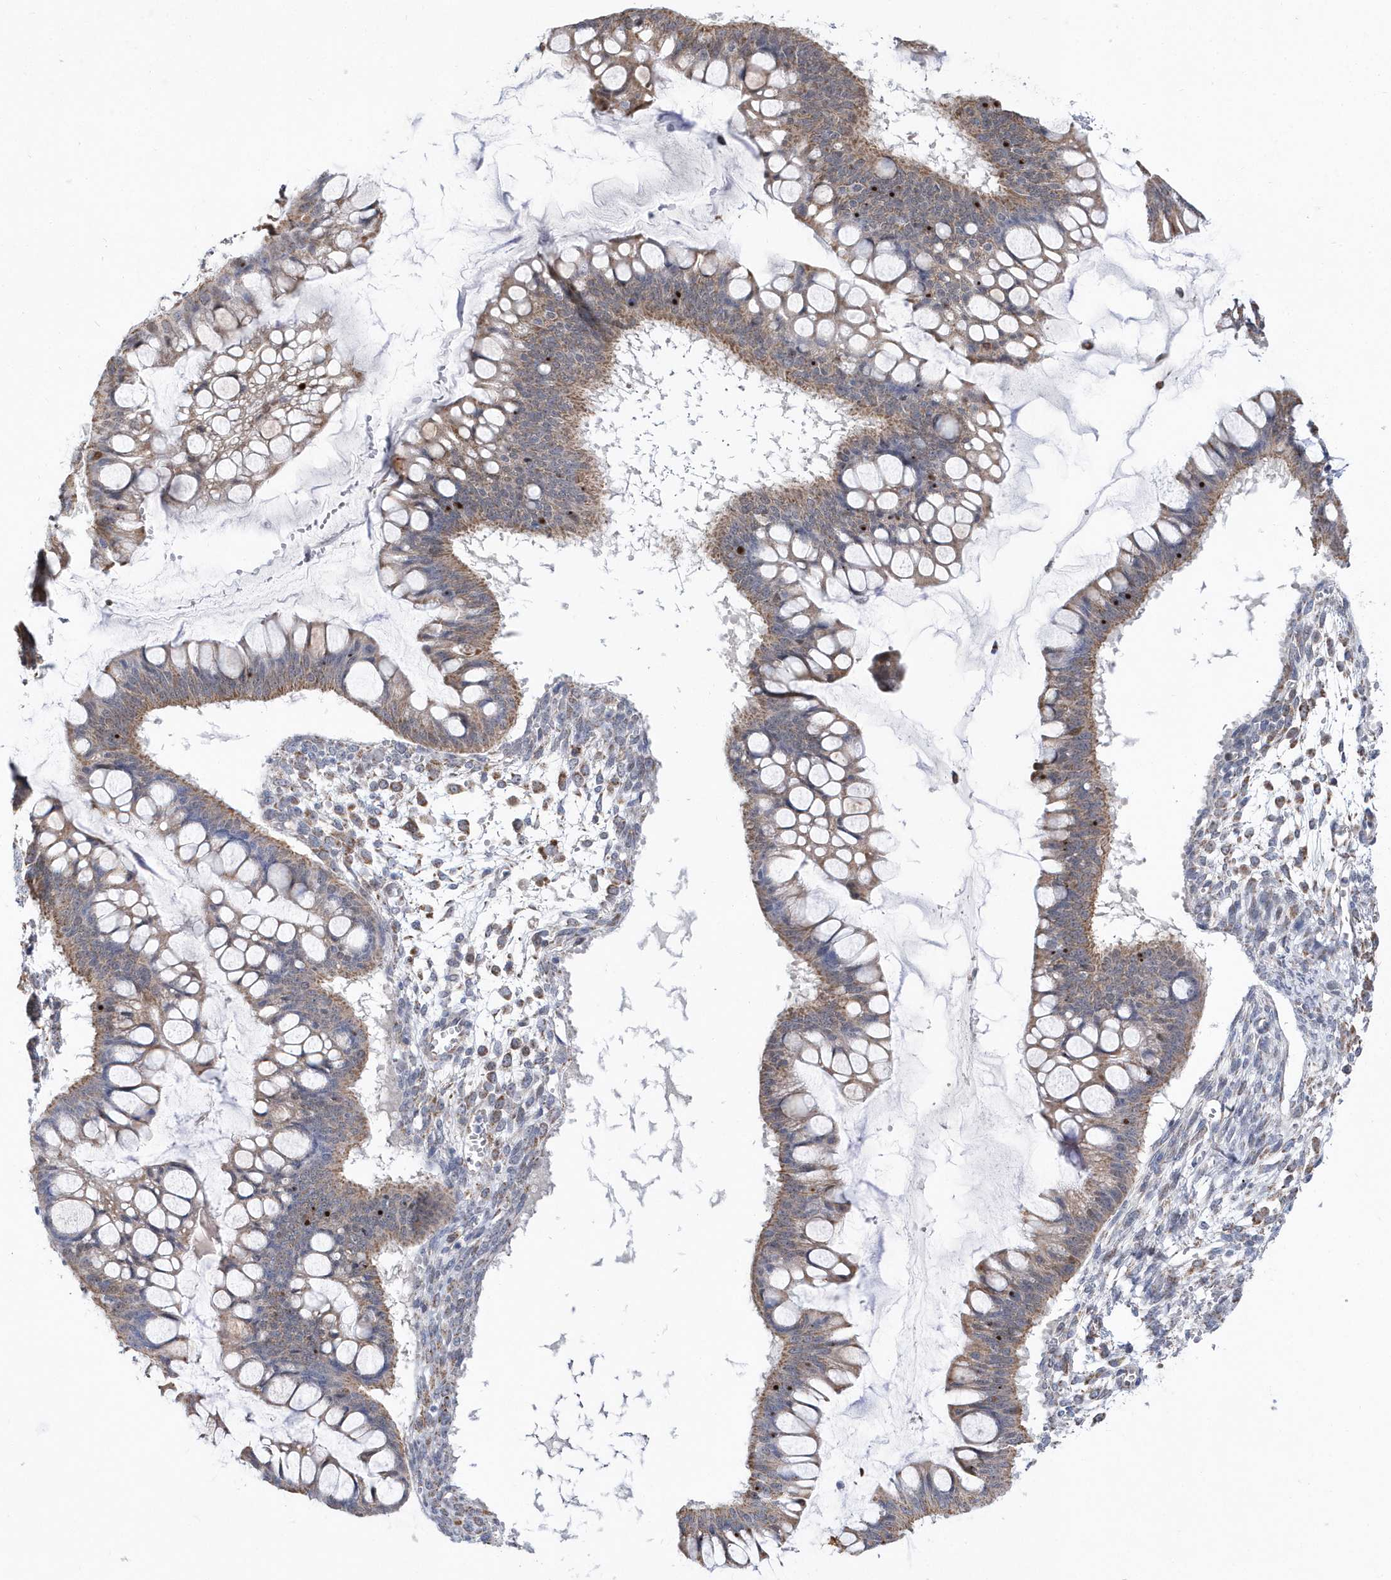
{"staining": {"intensity": "negative", "quantity": "none", "location": "none"}, "tissue": "ovarian cancer", "cell_type": "Tumor cells", "image_type": "cancer", "snomed": [{"axis": "morphology", "description": "Cystadenocarcinoma, mucinous, NOS"}, {"axis": "topography", "description": "Ovary"}], "caption": "Tumor cells are negative for protein expression in human ovarian mucinous cystadenocarcinoma.", "gene": "SPATA5", "patient": {"sex": "female", "age": 73}}